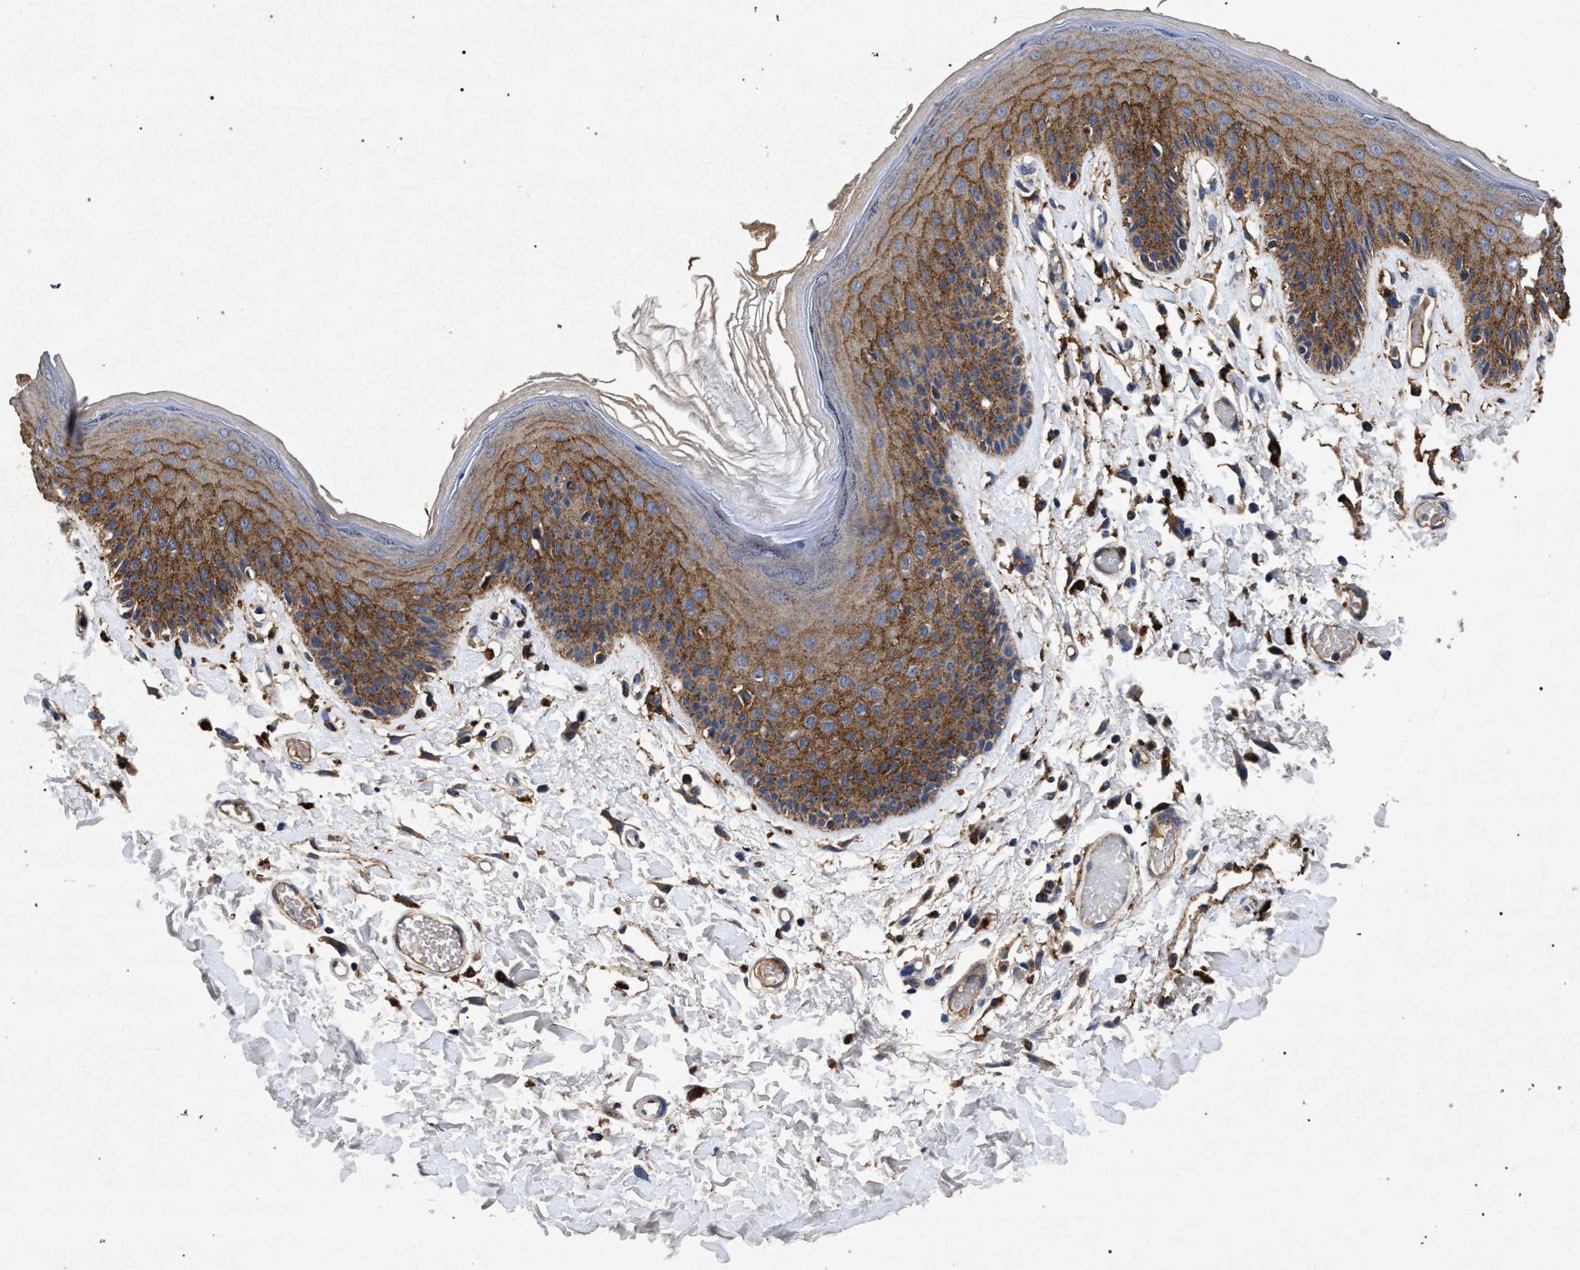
{"staining": {"intensity": "moderate", "quantity": ">75%", "location": "cytoplasmic/membranous"}, "tissue": "skin", "cell_type": "Epidermal cells", "image_type": "normal", "snomed": [{"axis": "morphology", "description": "Normal tissue, NOS"}, {"axis": "topography", "description": "Vulva"}], "caption": "This photomicrograph displays immunohistochemistry staining of normal skin, with medium moderate cytoplasmic/membranous staining in approximately >75% of epidermal cells.", "gene": "MARCKS", "patient": {"sex": "female", "age": 73}}